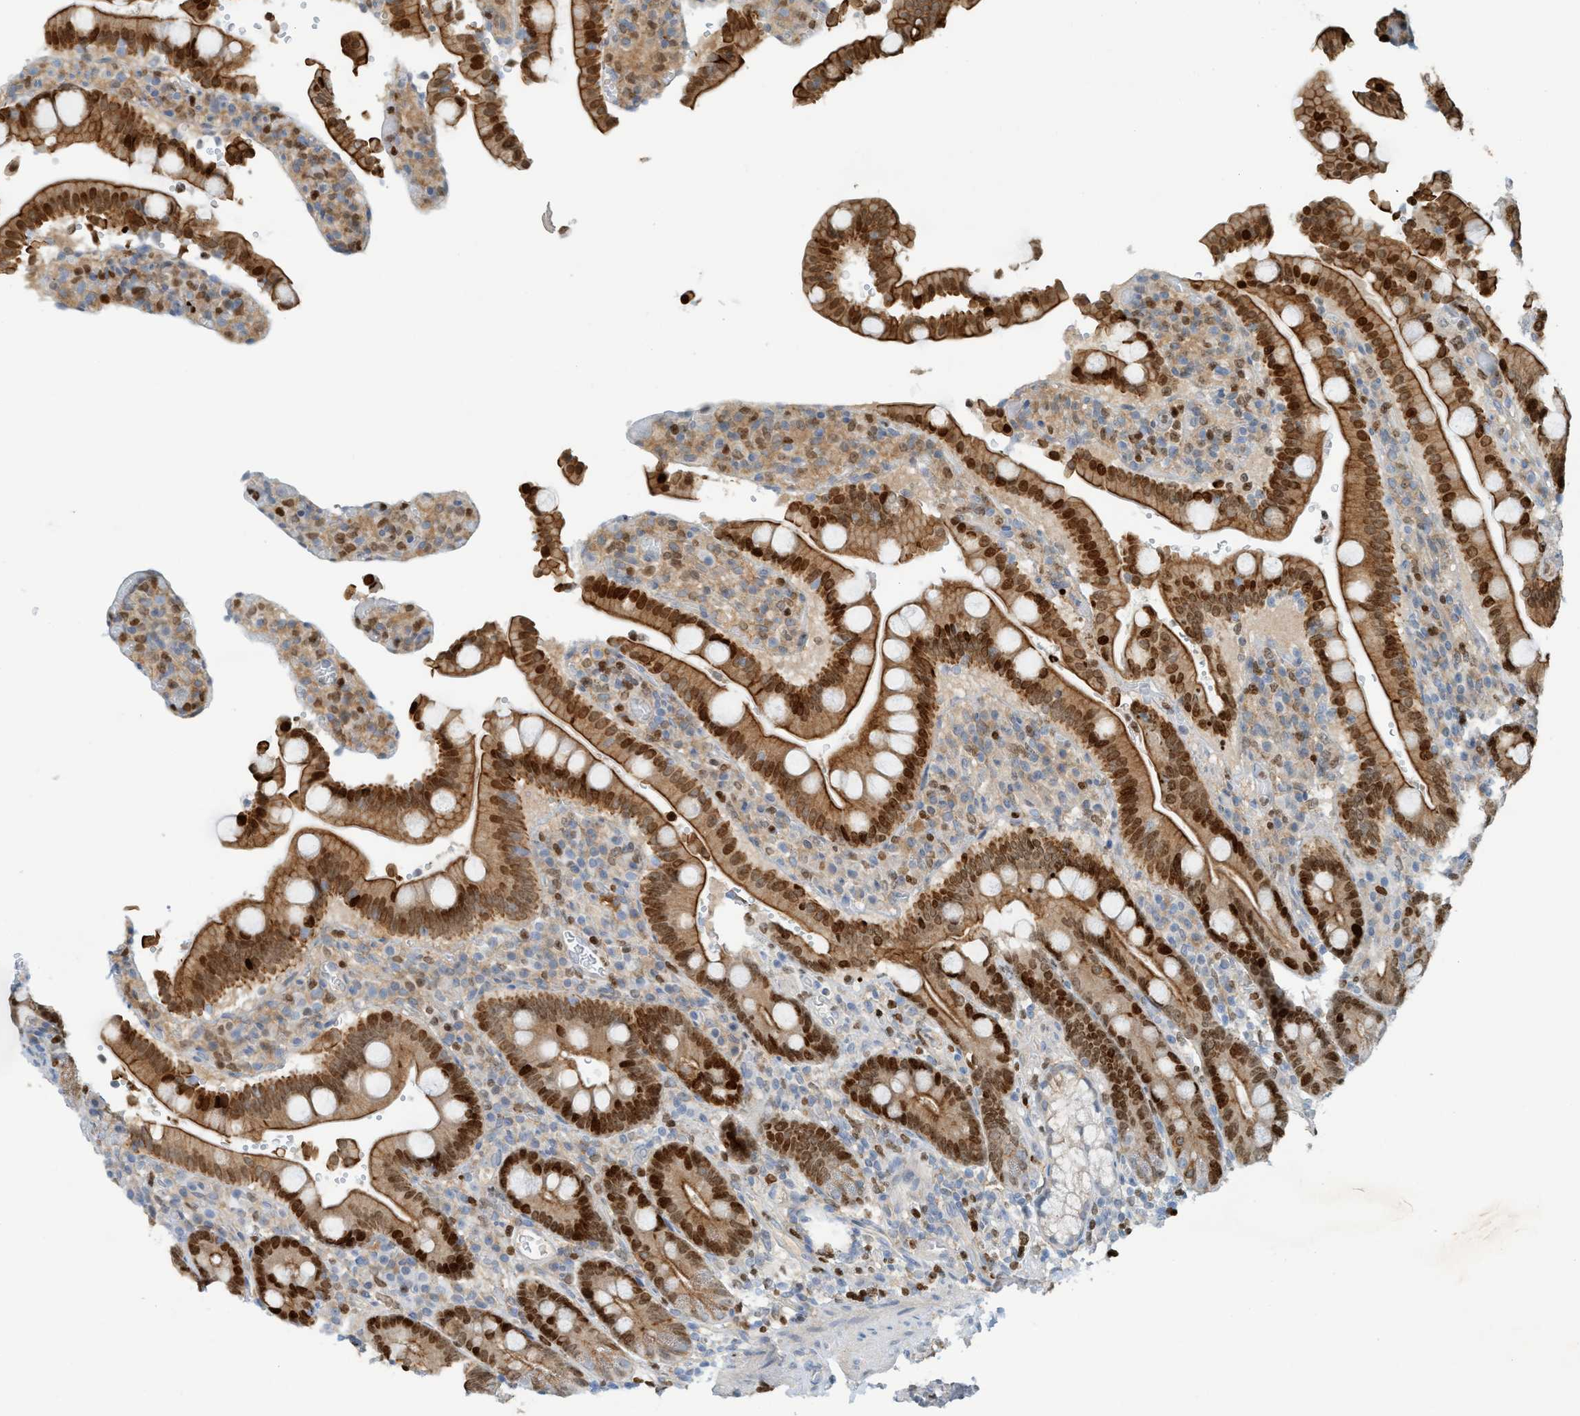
{"staining": {"intensity": "strong", "quantity": ">75%", "location": "cytoplasmic/membranous,nuclear"}, "tissue": "duodenum", "cell_type": "Glandular cells", "image_type": "normal", "snomed": [{"axis": "morphology", "description": "Normal tissue, NOS"}, {"axis": "topography", "description": "Small intestine, NOS"}], "caption": "Immunohistochemistry (DAB) staining of unremarkable human duodenum exhibits strong cytoplasmic/membranous,nuclear protein staining in about >75% of glandular cells.", "gene": "SH3D19", "patient": {"sex": "female", "age": 71}}